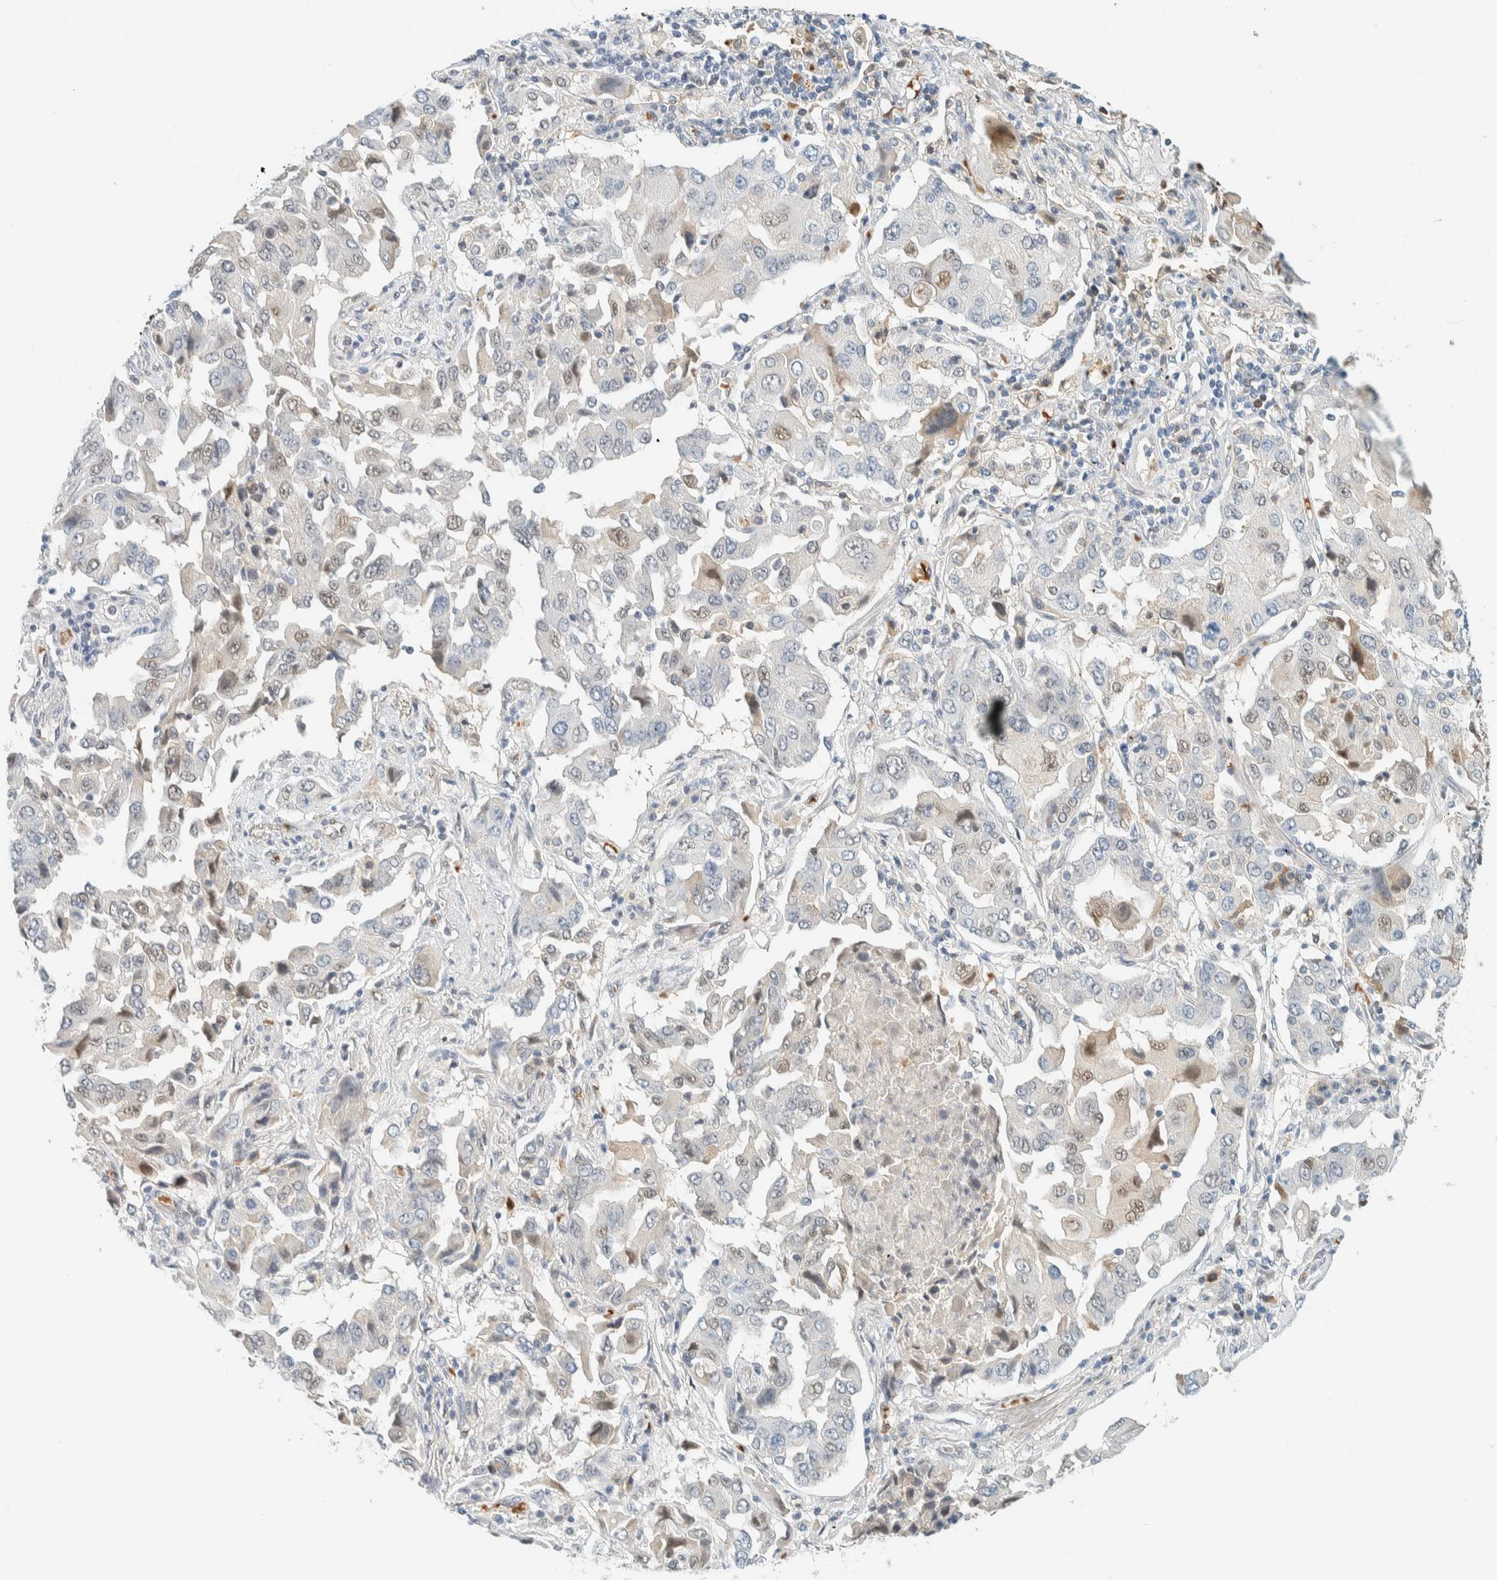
{"staining": {"intensity": "weak", "quantity": "<25%", "location": "nuclear"}, "tissue": "lung cancer", "cell_type": "Tumor cells", "image_type": "cancer", "snomed": [{"axis": "morphology", "description": "Adenocarcinoma, NOS"}, {"axis": "topography", "description": "Lung"}], "caption": "Tumor cells are negative for brown protein staining in lung cancer (adenocarcinoma).", "gene": "TSTD2", "patient": {"sex": "female", "age": 65}}